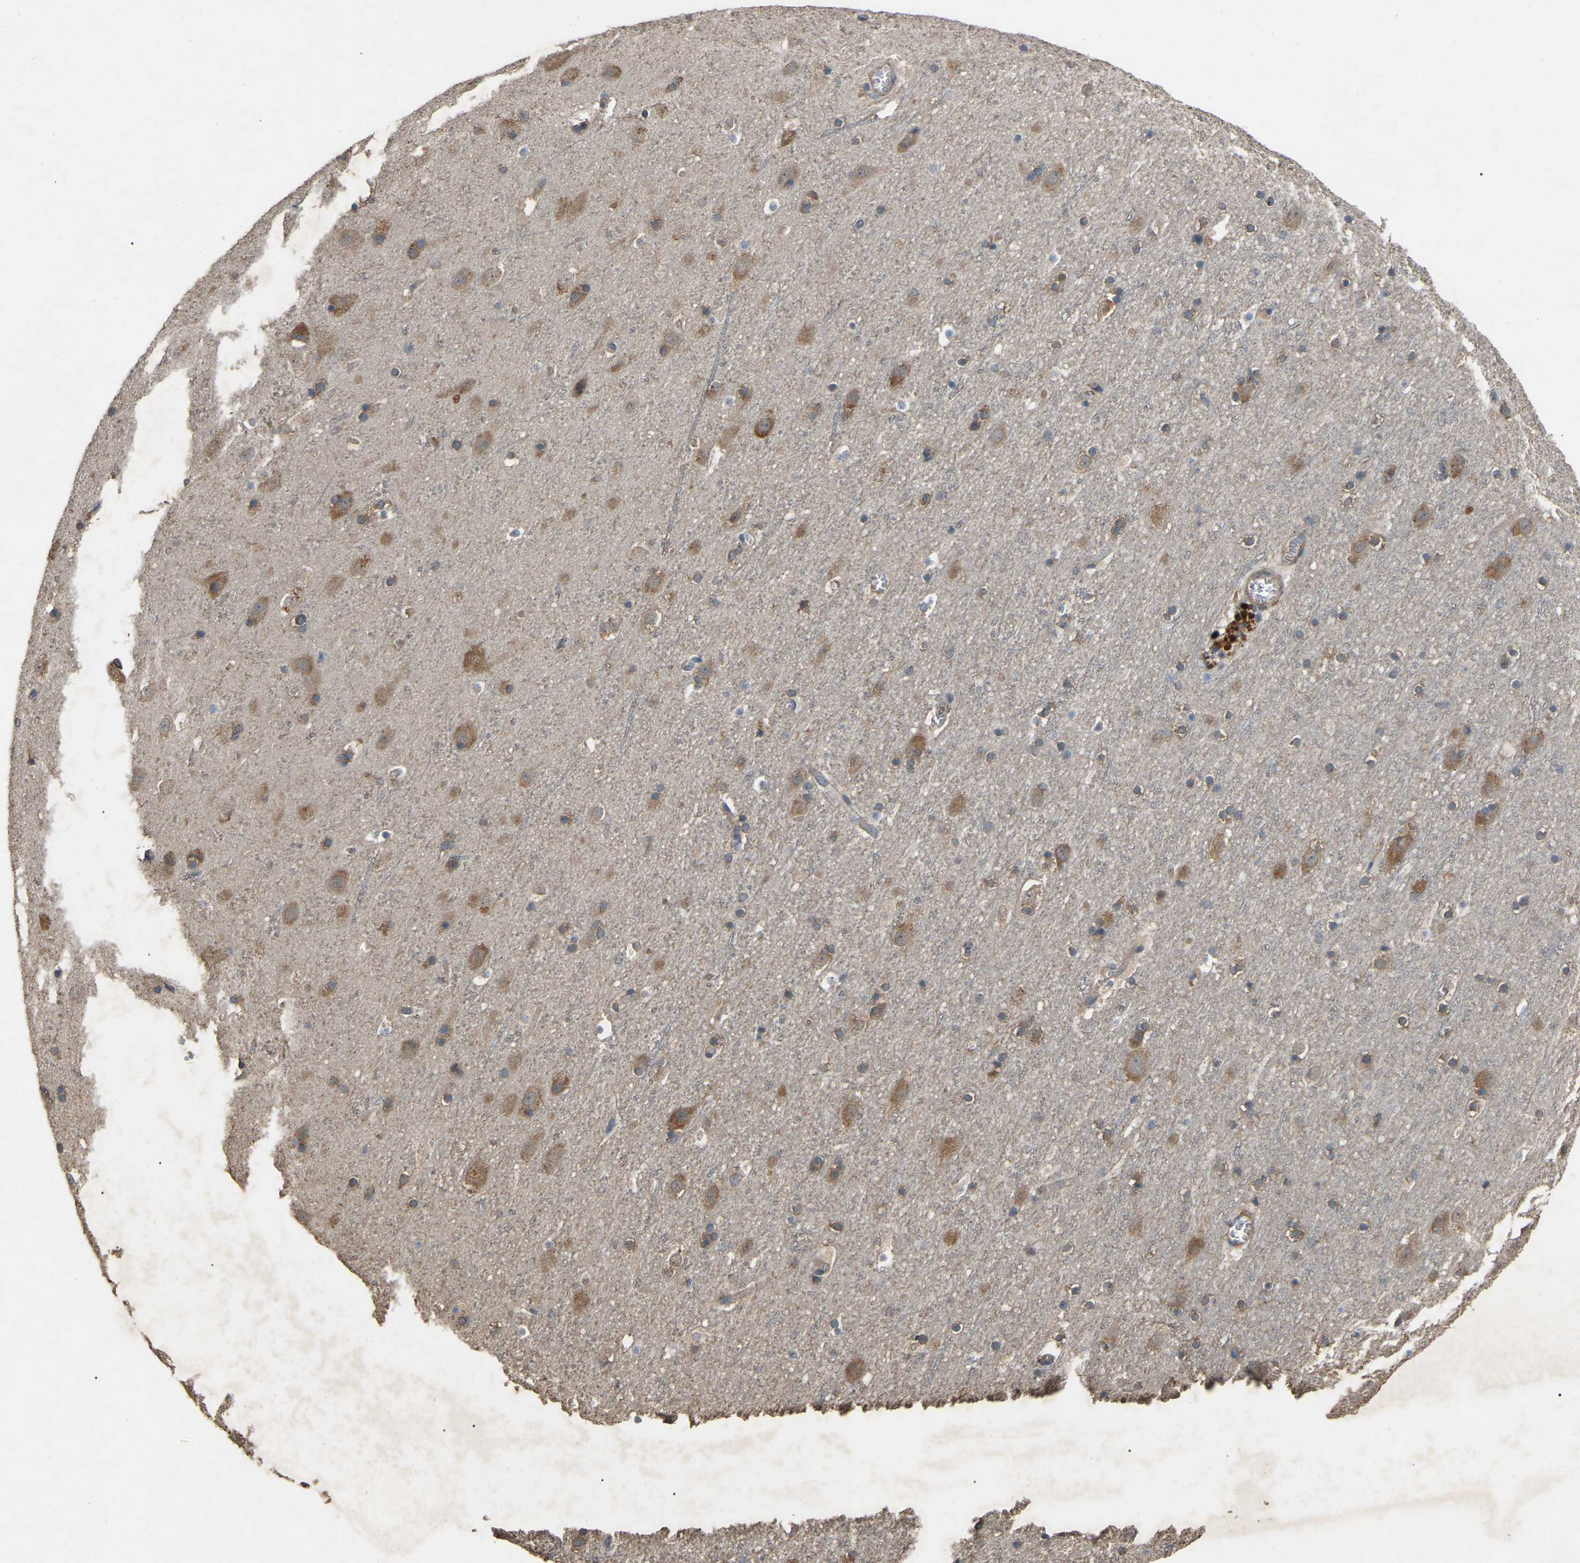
{"staining": {"intensity": "weak", "quantity": ">75%", "location": "cytoplasmic/membranous"}, "tissue": "cerebral cortex", "cell_type": "Endothelial cells", "image_type": "normal", "snomed": [{"axis": "morphology", "description": "Normal tissue, NOS"}, {"axis": "topography", "description": "Cerebral cortex"}], "caption": "Protein expression analysis of benign human cerebral cortex reveals weak cytoplasmic/membranous staining in about >75% of endothelial cells. (brown staining indicates protein expression, while blue staining denotes nuclei).", "gene": "AIMP1", "patient": {"sex": "male", "age": 45}}